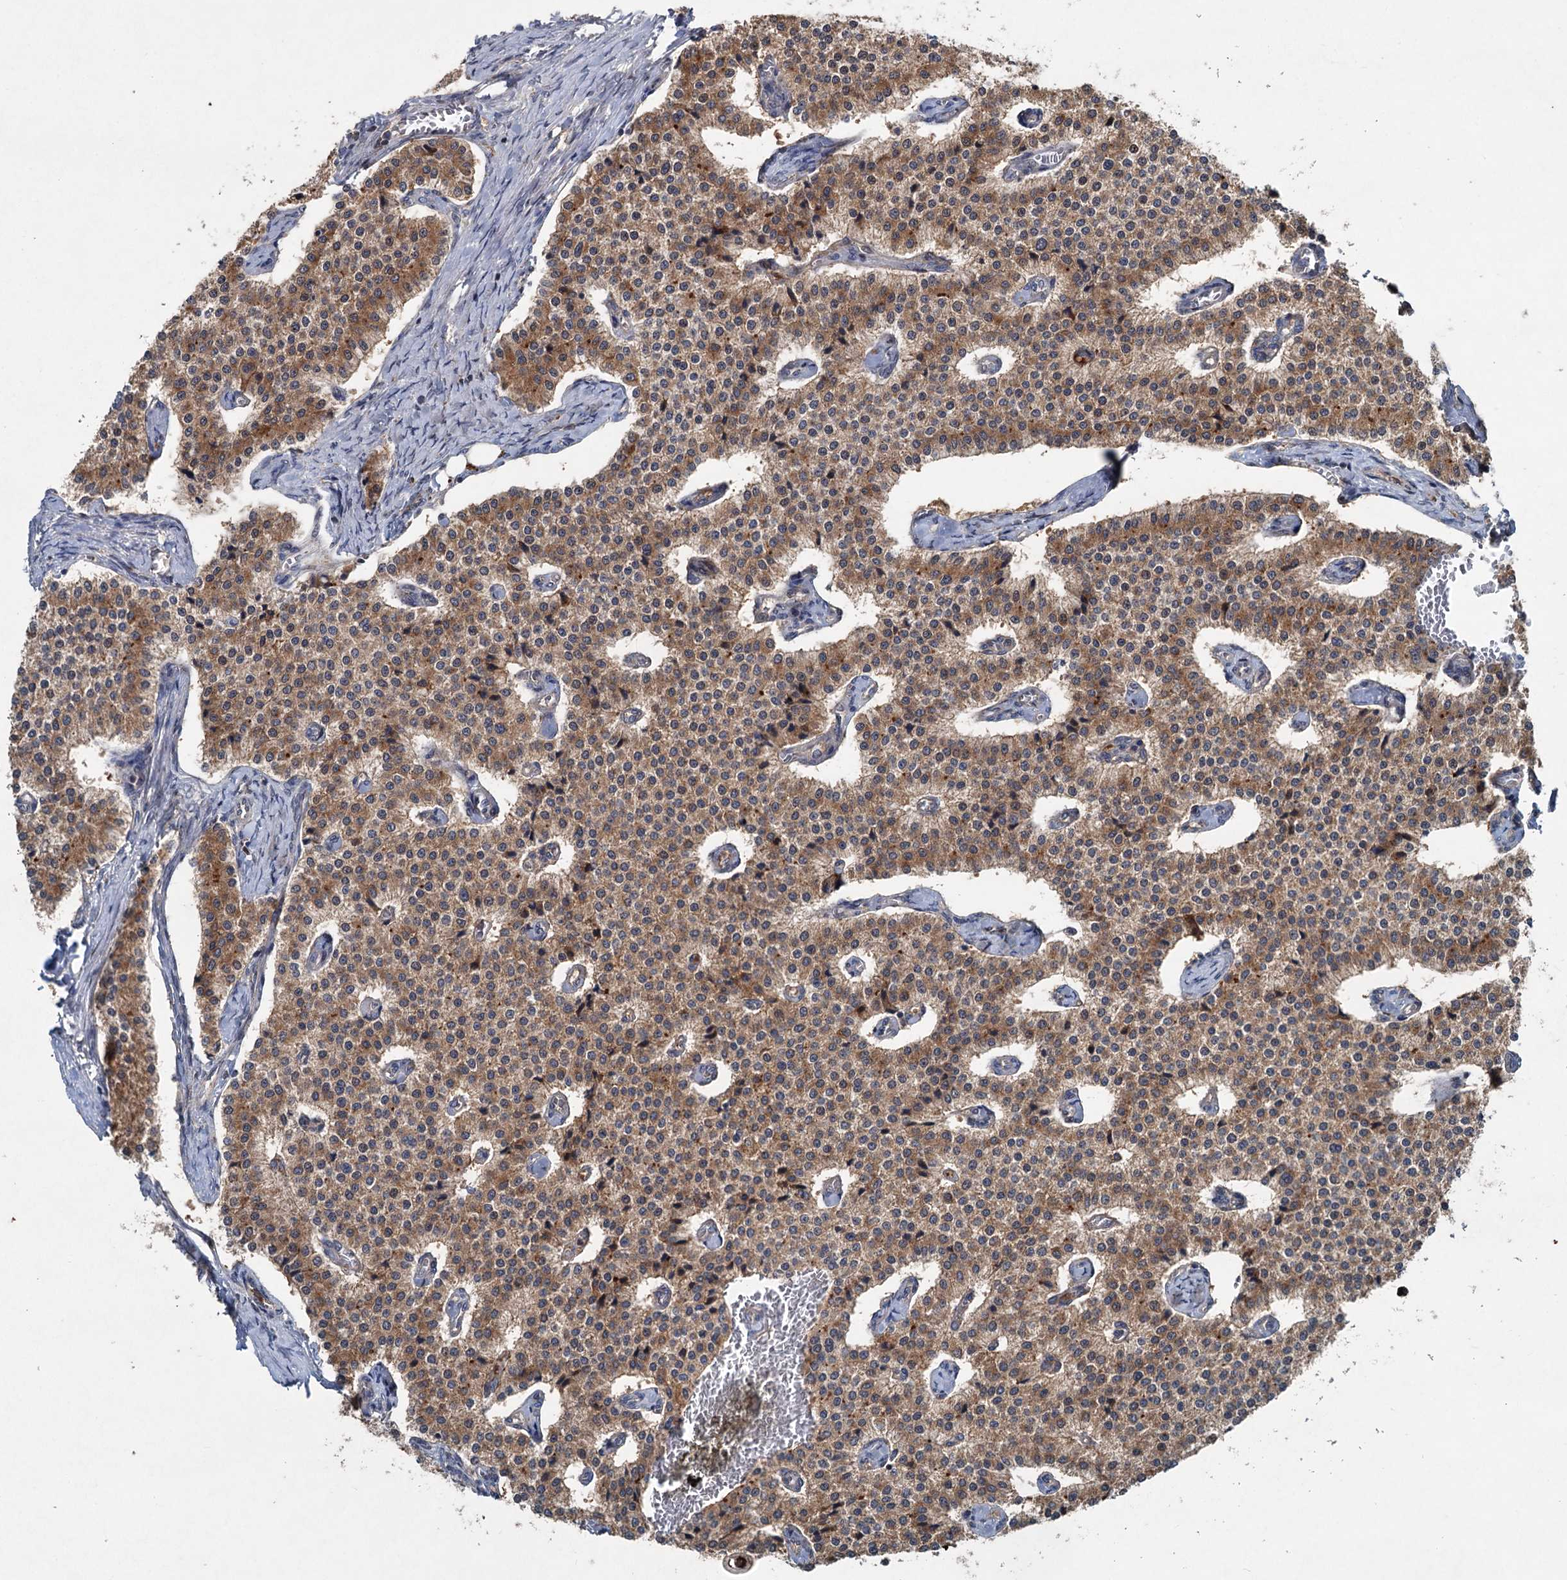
{"staining": {"intensity": "moderate", "quantity": ">75%", "location": "cytoplasmic/membranous"}, "tissue": "carcinoid", "cell_type": "Tumor cells", "image_type": "cancer", "snomed": [{"axis": "morphology", "description": "Carcinoid, malignant, NOS"}, {"axis": "topography", "description": "Colon"}], "caption": "Protein staining displays moderate cytoplasmic/membranous staining in about >75% of tumor cells in carcinoid.", "gene": "TAPBPL", "patient": {"sex": "female", "age": 52}}